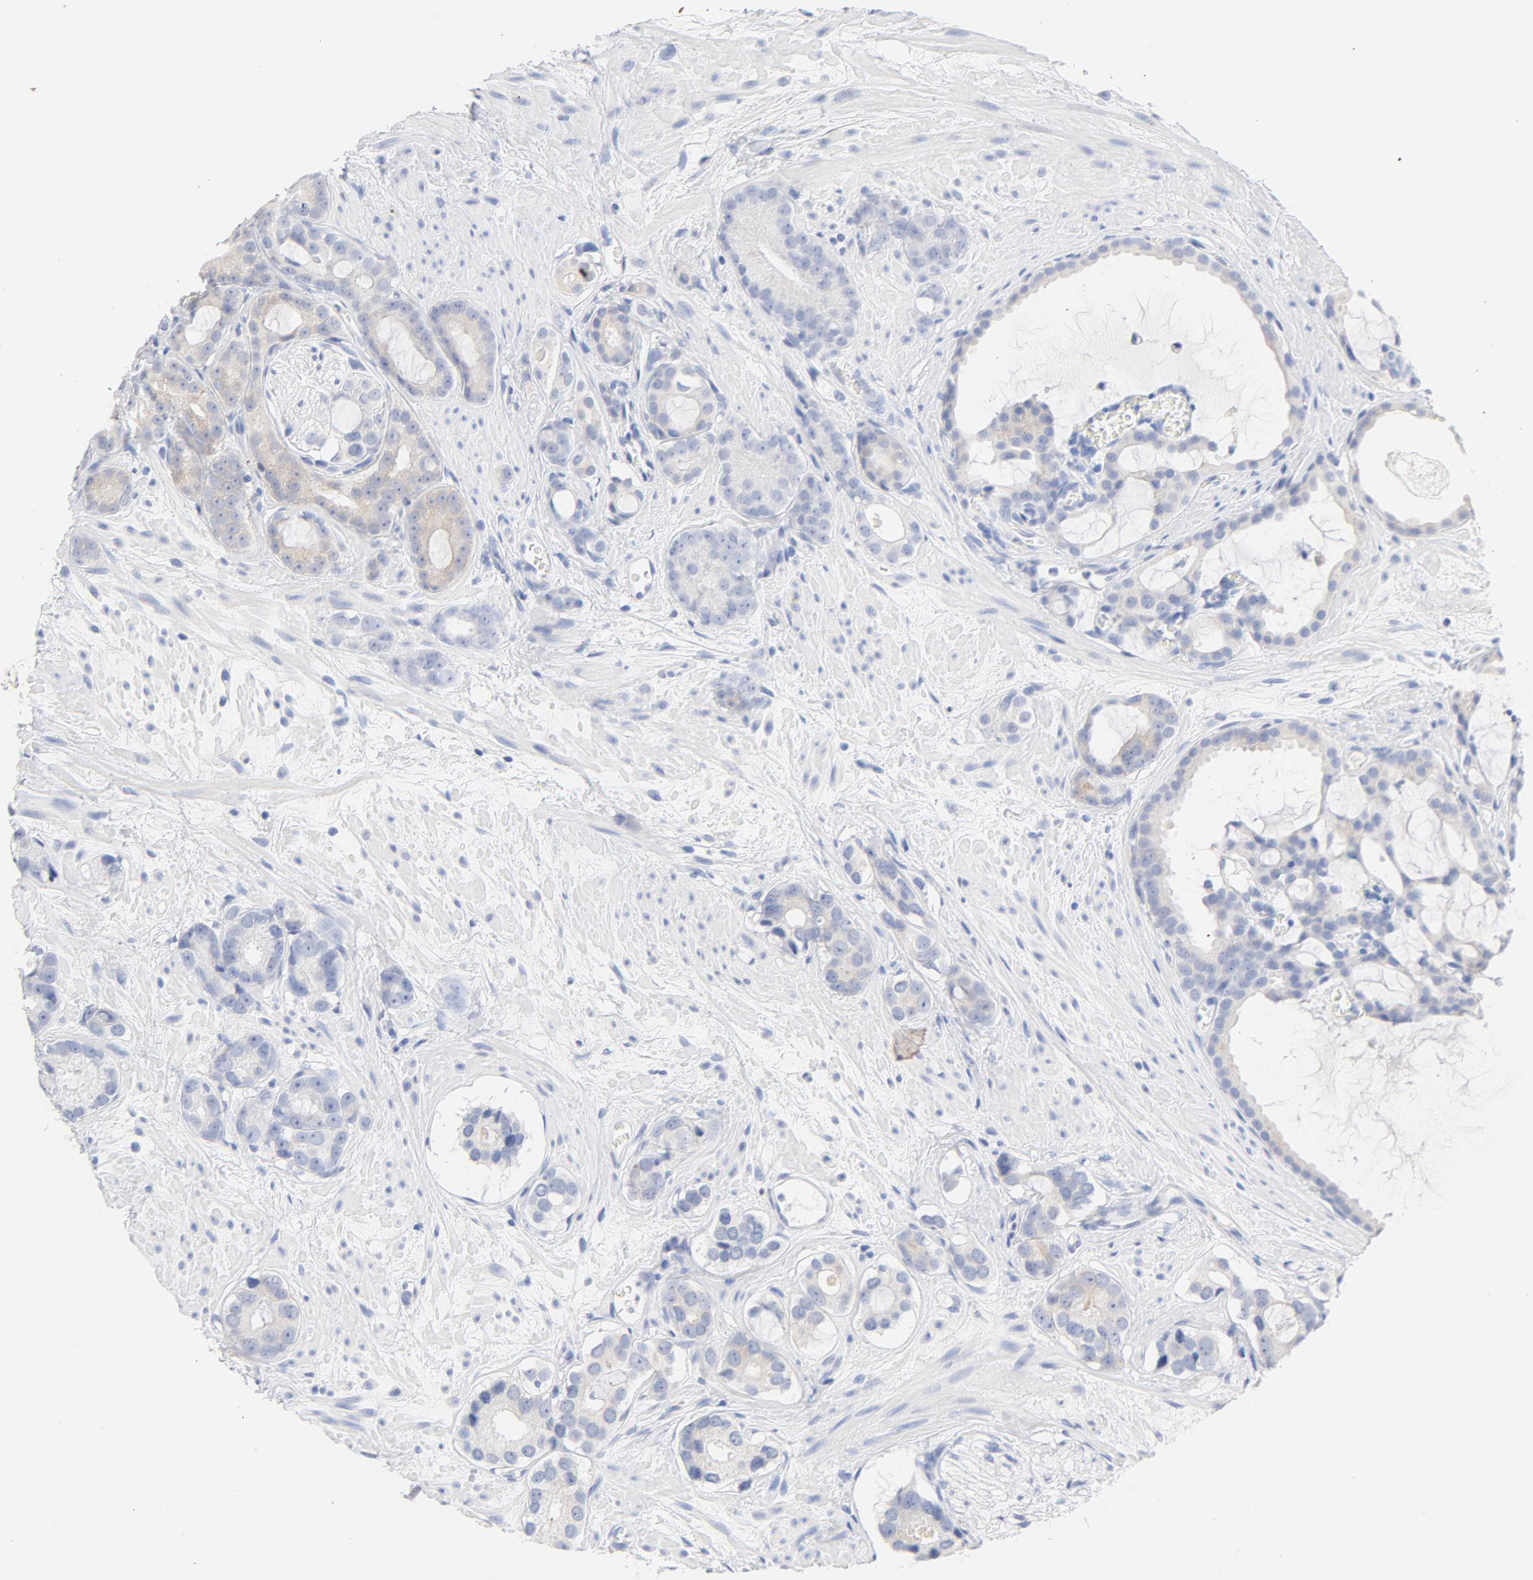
{"staining": {"intensity": "weak", "quantity": "25%-75%", "location": "cytoplasmic/membranous"}, "tissue": "prostate cancer", "cell_type": "Tumor cells", "image_type": "cancer", "snomed": [{"axis": "morphology", "description": "Adenocarcinoma, Low grade"}, {"axis": "topography", "description": "Prostate"}], "caption": "Brown immunohistochemical staining in human prostate cancer (low-grade adenocarcinoma) exhibits weak cytoplasmic/membranous positivity in about 25%-75% of tumor cells.", "gene": "FGFR3", "patient": {"sex": "male", "age": 57}}